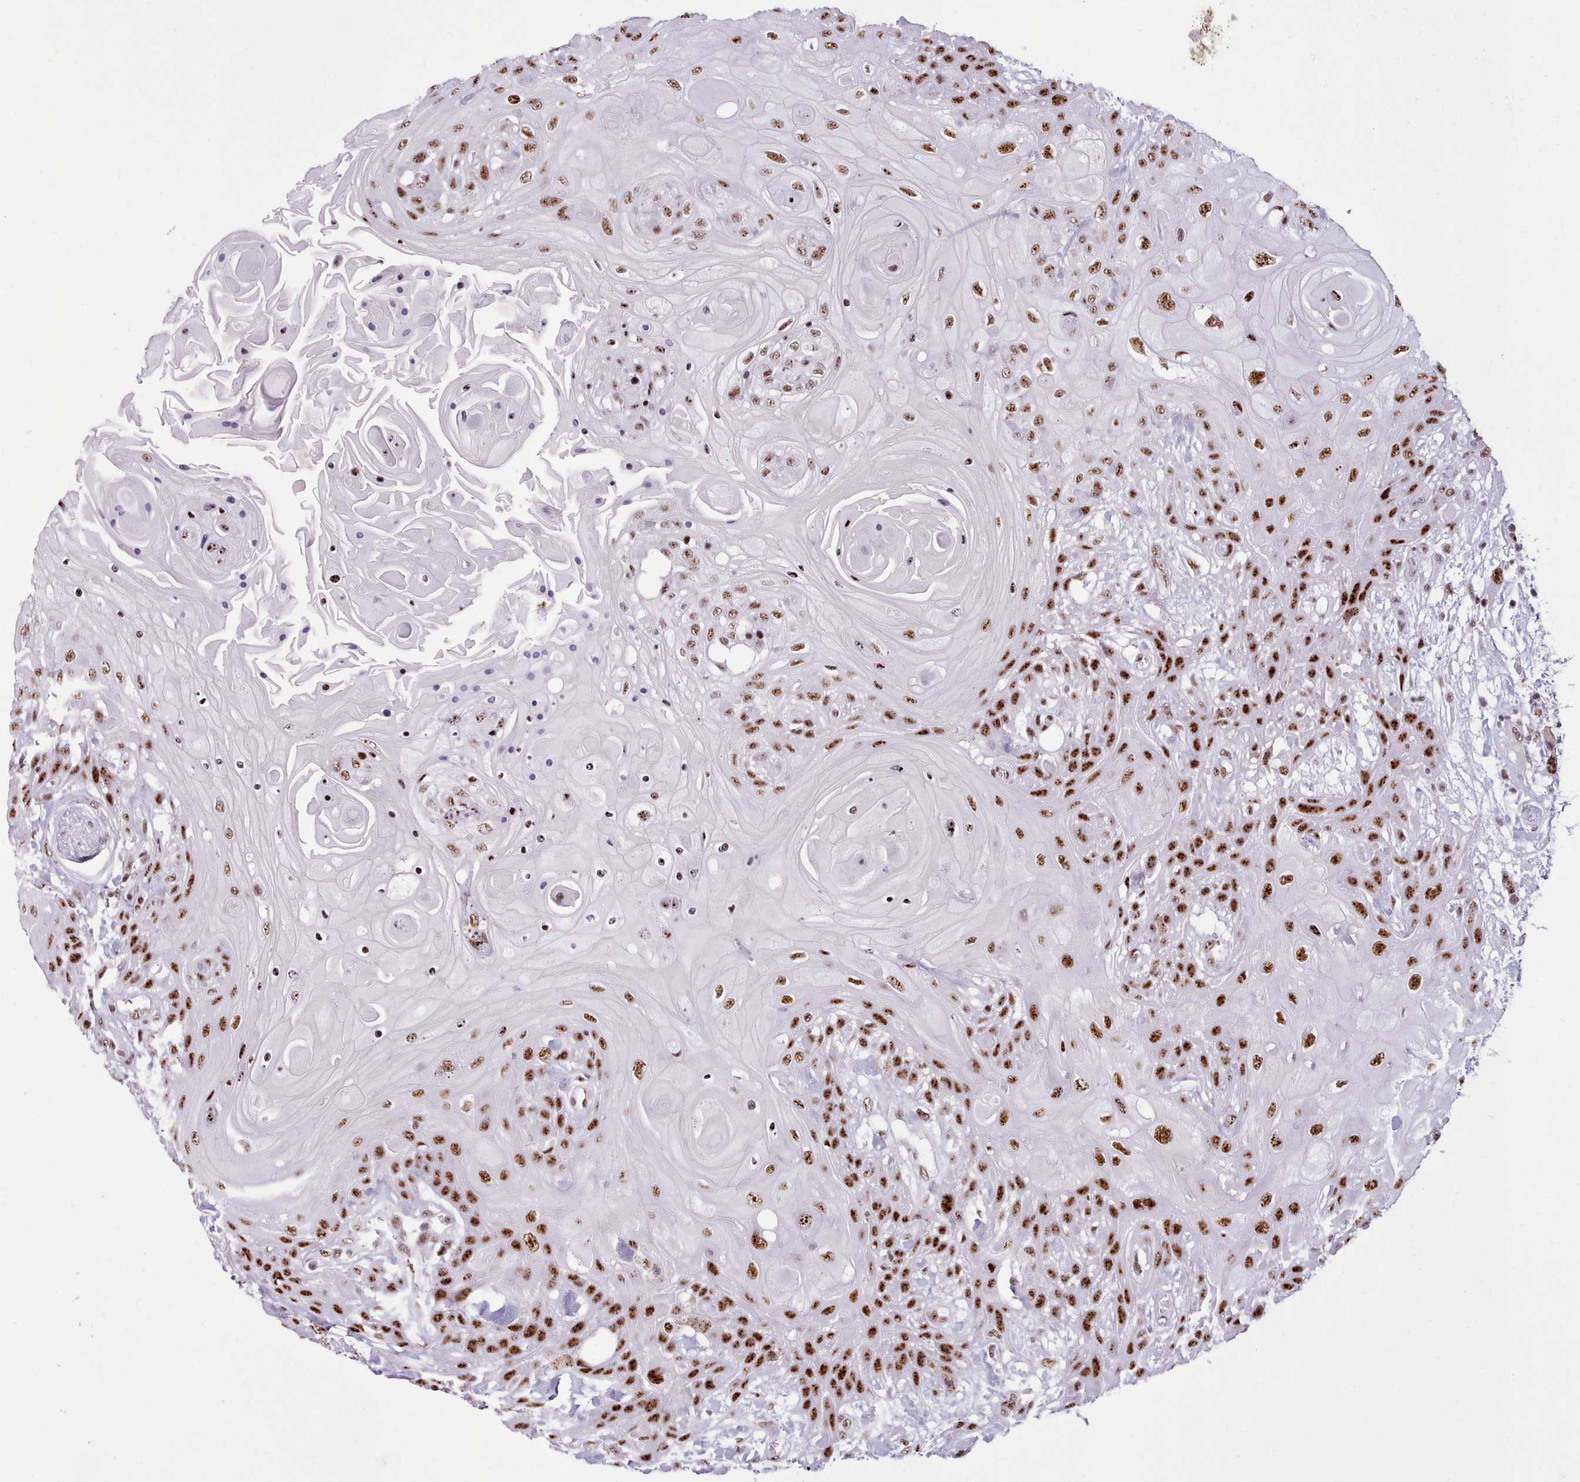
{"staining": {"intensity": "strong", "quantity": ">75%", "location": "nuclear"}, "tissue": "head and neck cancer", "cell_type": "Tumor cells", "image_type": "cancer", "snomed": [{"axis": "morphology", "description": "Squamous cell carcinoma, NOS"}, {"axis": "topography", "description": "Head-Neck"}], "caption": "Head and neck cancer (squamous cell carcinoma) stained with immunohistochemistry (IHC) shows strong nuclear positivity in approximately >75% of tumor cells.", "gene": "TMEM35B", "patient": {"sex": "female", "age": 43}}